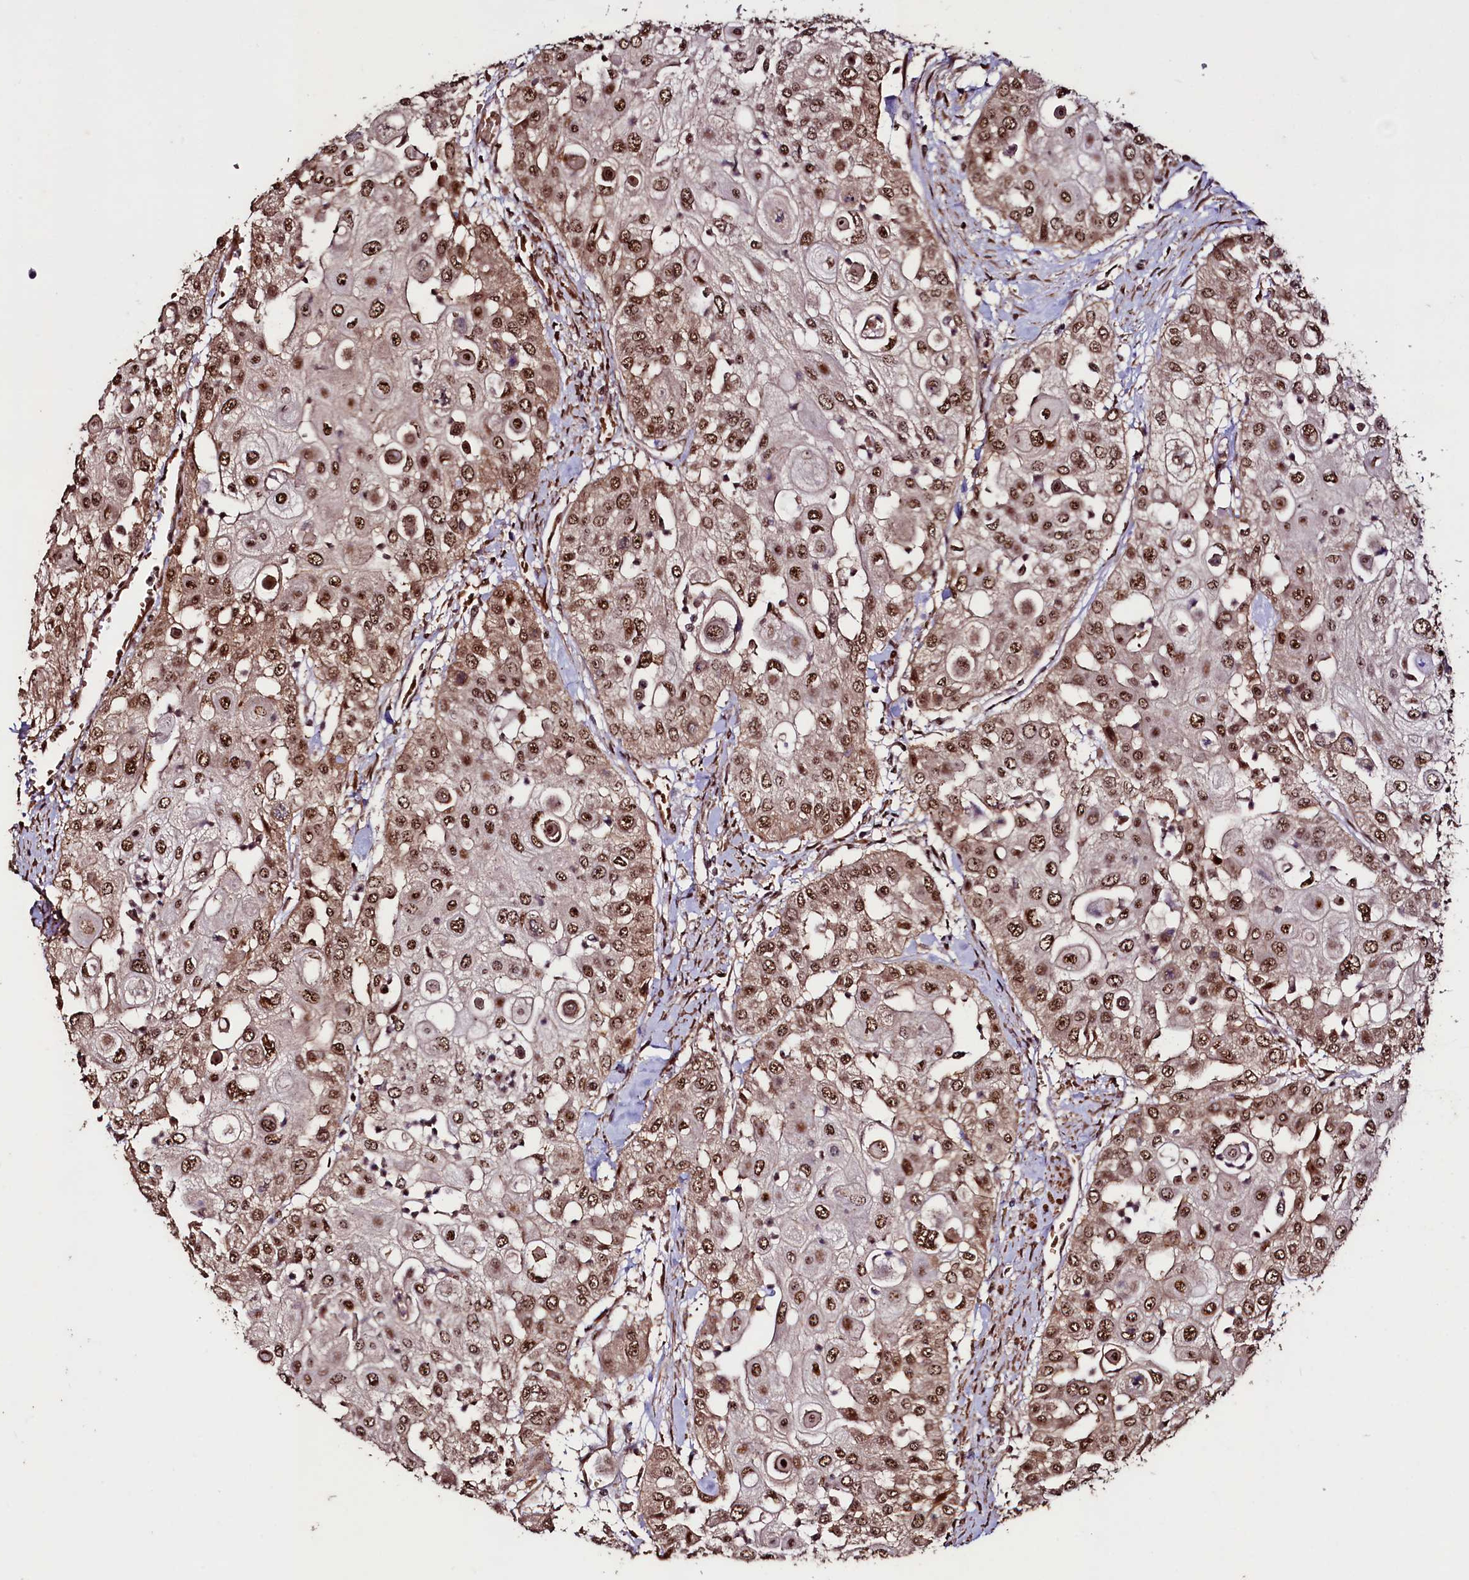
{"staining": {"intensity": "moderate", "quantity": ">75%", "location": "nuclear"}, "tissue": "urothelial cancer", "cell_type": "Tumor cells", "image_type": "cancer", "snomed": [{"axis": "morphology", "description": "Urothelial carcinoma, High grade"}, {"axis": "topography", "description": "Urinary bladder"}], "caption": "Immunohistochemical staining of high-grade urothelial carcinoma demonstrates medium levels of moderate nuclear expression in approximately >75% of tumor cells. The staining was performed using DAB (3,3'-diaminobenzidine) to visualize the protein expression in brown, while the nuclei were stained in blue with hematoxylin (Magnification: 20x).", "gene": "SFSWAP", "patient": {"sex": "female", "age": 79}}